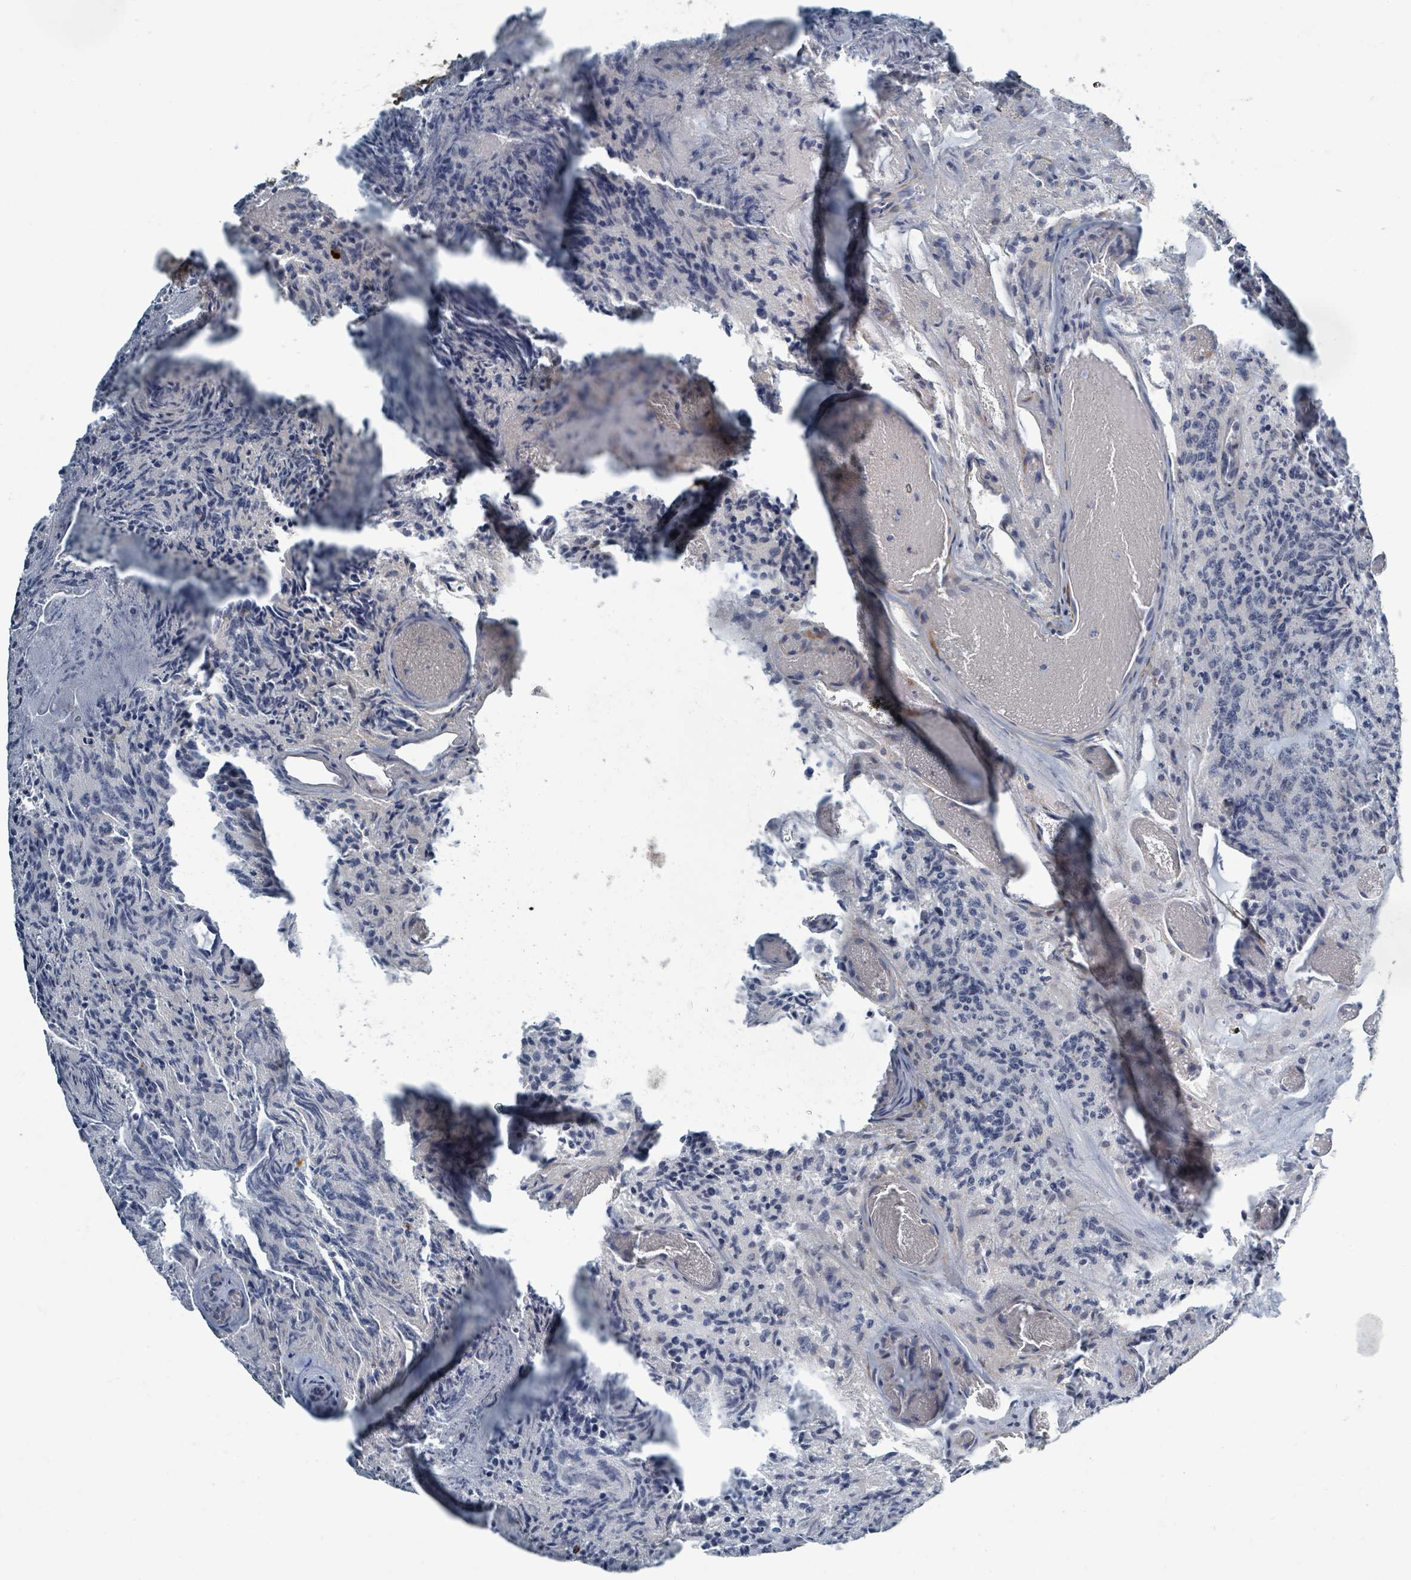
{"staining": {"intensity": "moderate", "quantity": "25%-75%", "location": "cytoplasmic/membranous,nuclear"}, "tissue": "glioma", "cell_type": "Tumor cells", "image_type": "cancer", "snomed": [{"axis": "morphology", "description": "Glioma, malignant, High grade"}, {"axis": "topography", "description": "Brain"}], "caption": "Immunohistochemistry of human glioma displays medium levels of moderate cytoplasmic/membranous and nuclear staining in approximately 25%-75% of tumor cells.", "gene": "INTS15", "patient": {"sex": "male", "age": 36}}